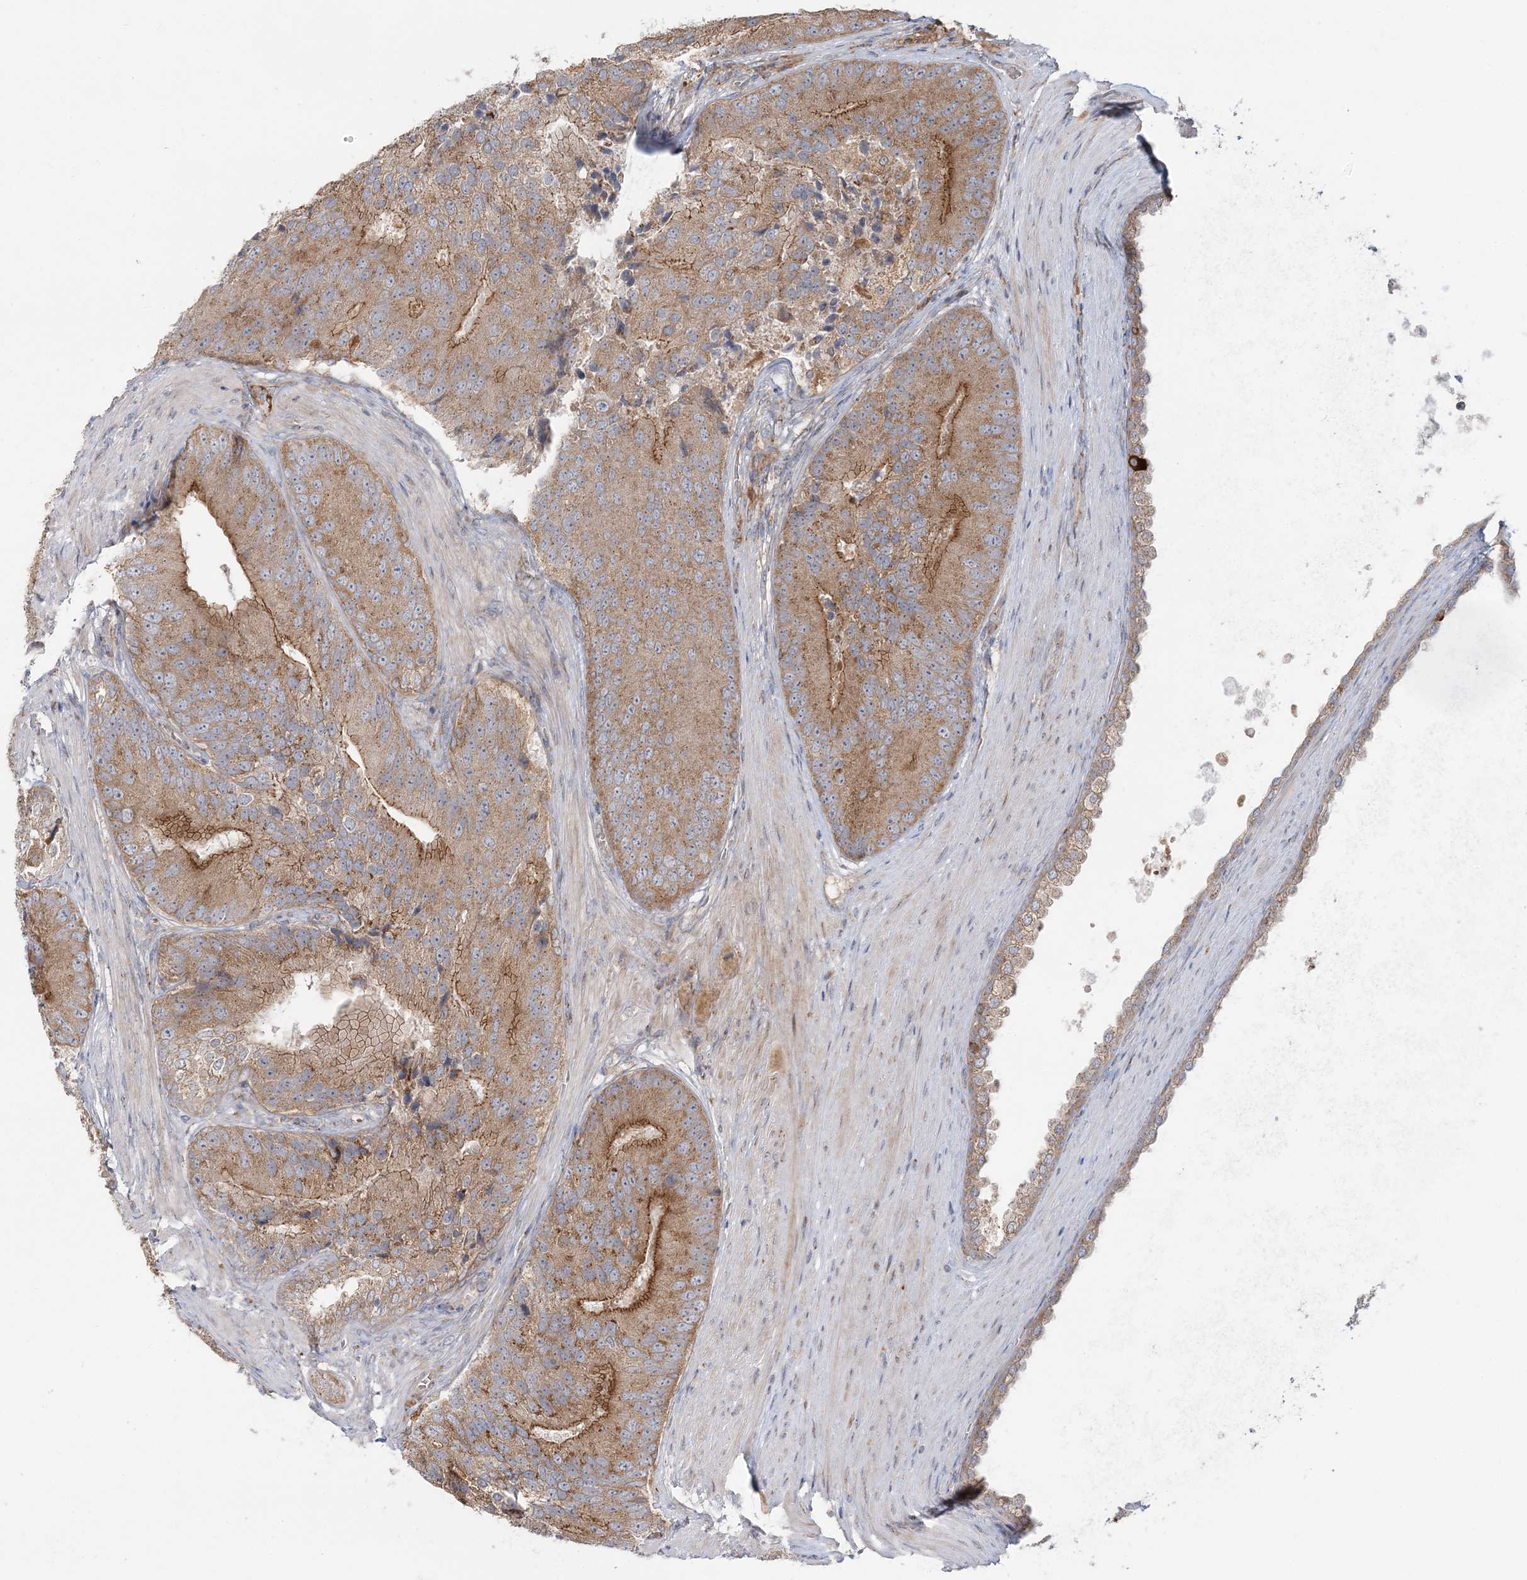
{"staining": {"intensity": "moderate", "quantity": ">75%", "location": "cytoplasmic/membranous"}, "tissue": "prostate cancer", "cell_type": "Tumor cells", "image_type": "cancer", "snomed": [{"axis": "morphology", "description": "Adenocarcinoma, High grade"}, {"axis": "topography", "description": "Prostate"}], "caption": "High-magnification brightfield microscopy of prostate adenocarcinoma (high-grade) stained with DAB (brown) and counterstained with hematoxylin (blue). tumor cells exhibit moderate cytoplasmic/membranous staining is appreciated in approximately>75% of cells.", "gene": "ABCC3", "patient": {"sex": "male", "age": 70}}